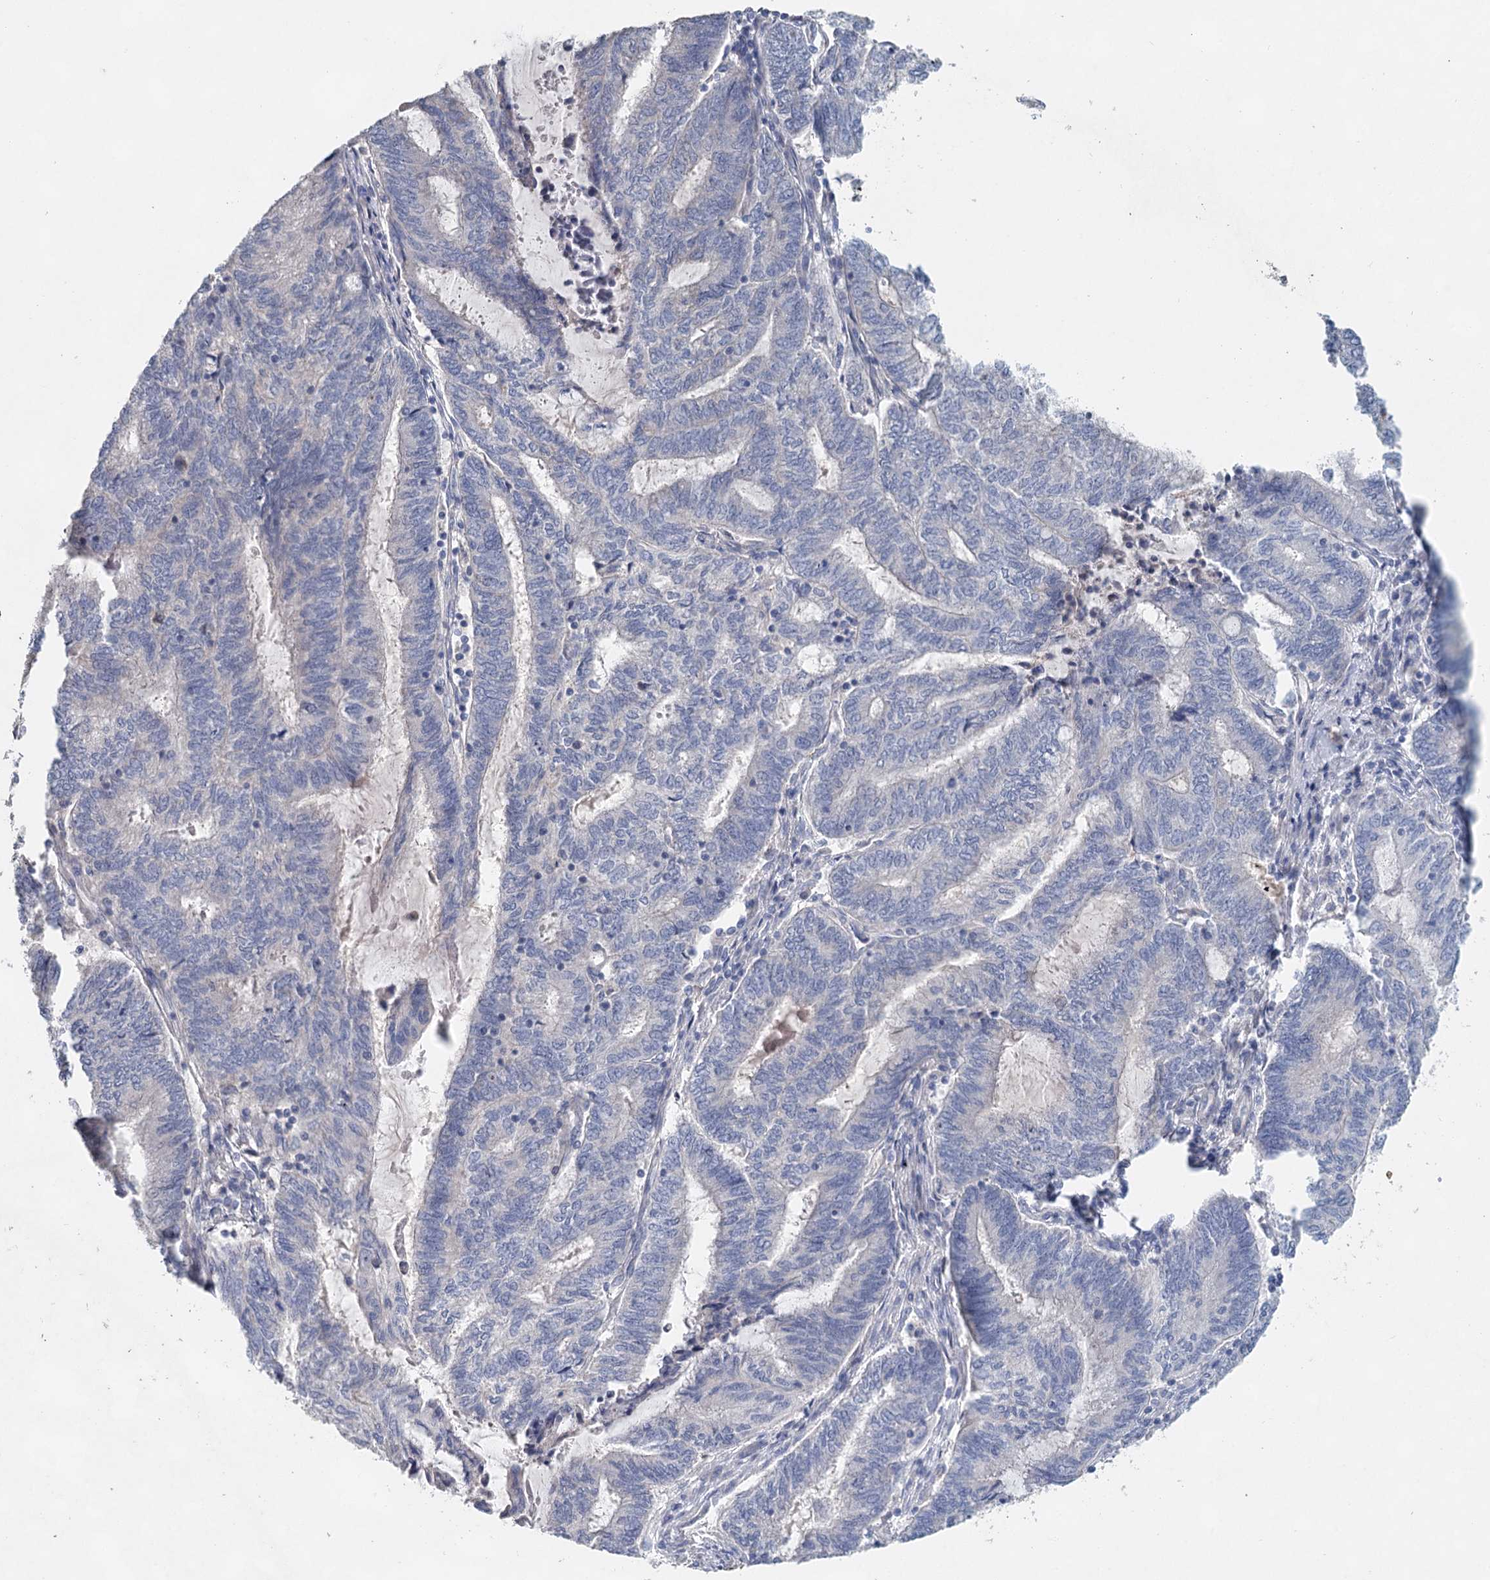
{"staining": {"intensity": "negative", "quantity": "none", "location": "none"}, "tissue": "endometrial cancer", "cell_type": "Tumor cells", "image_type": "cancer", "snomed": [{"axis": "morphology", "description": "Adenocarcinoma, NOS"}, {"axis": "topography", "description": "Uterus"}, {"axis": "topography", "description": "Endometrium"}], "caption": "The photomicrograph shows no significant expression in tumor cells of adenocarcinoma (endometrial).", "gene": "MYL6B", "patient": {"sex": "female", "age": 70}}